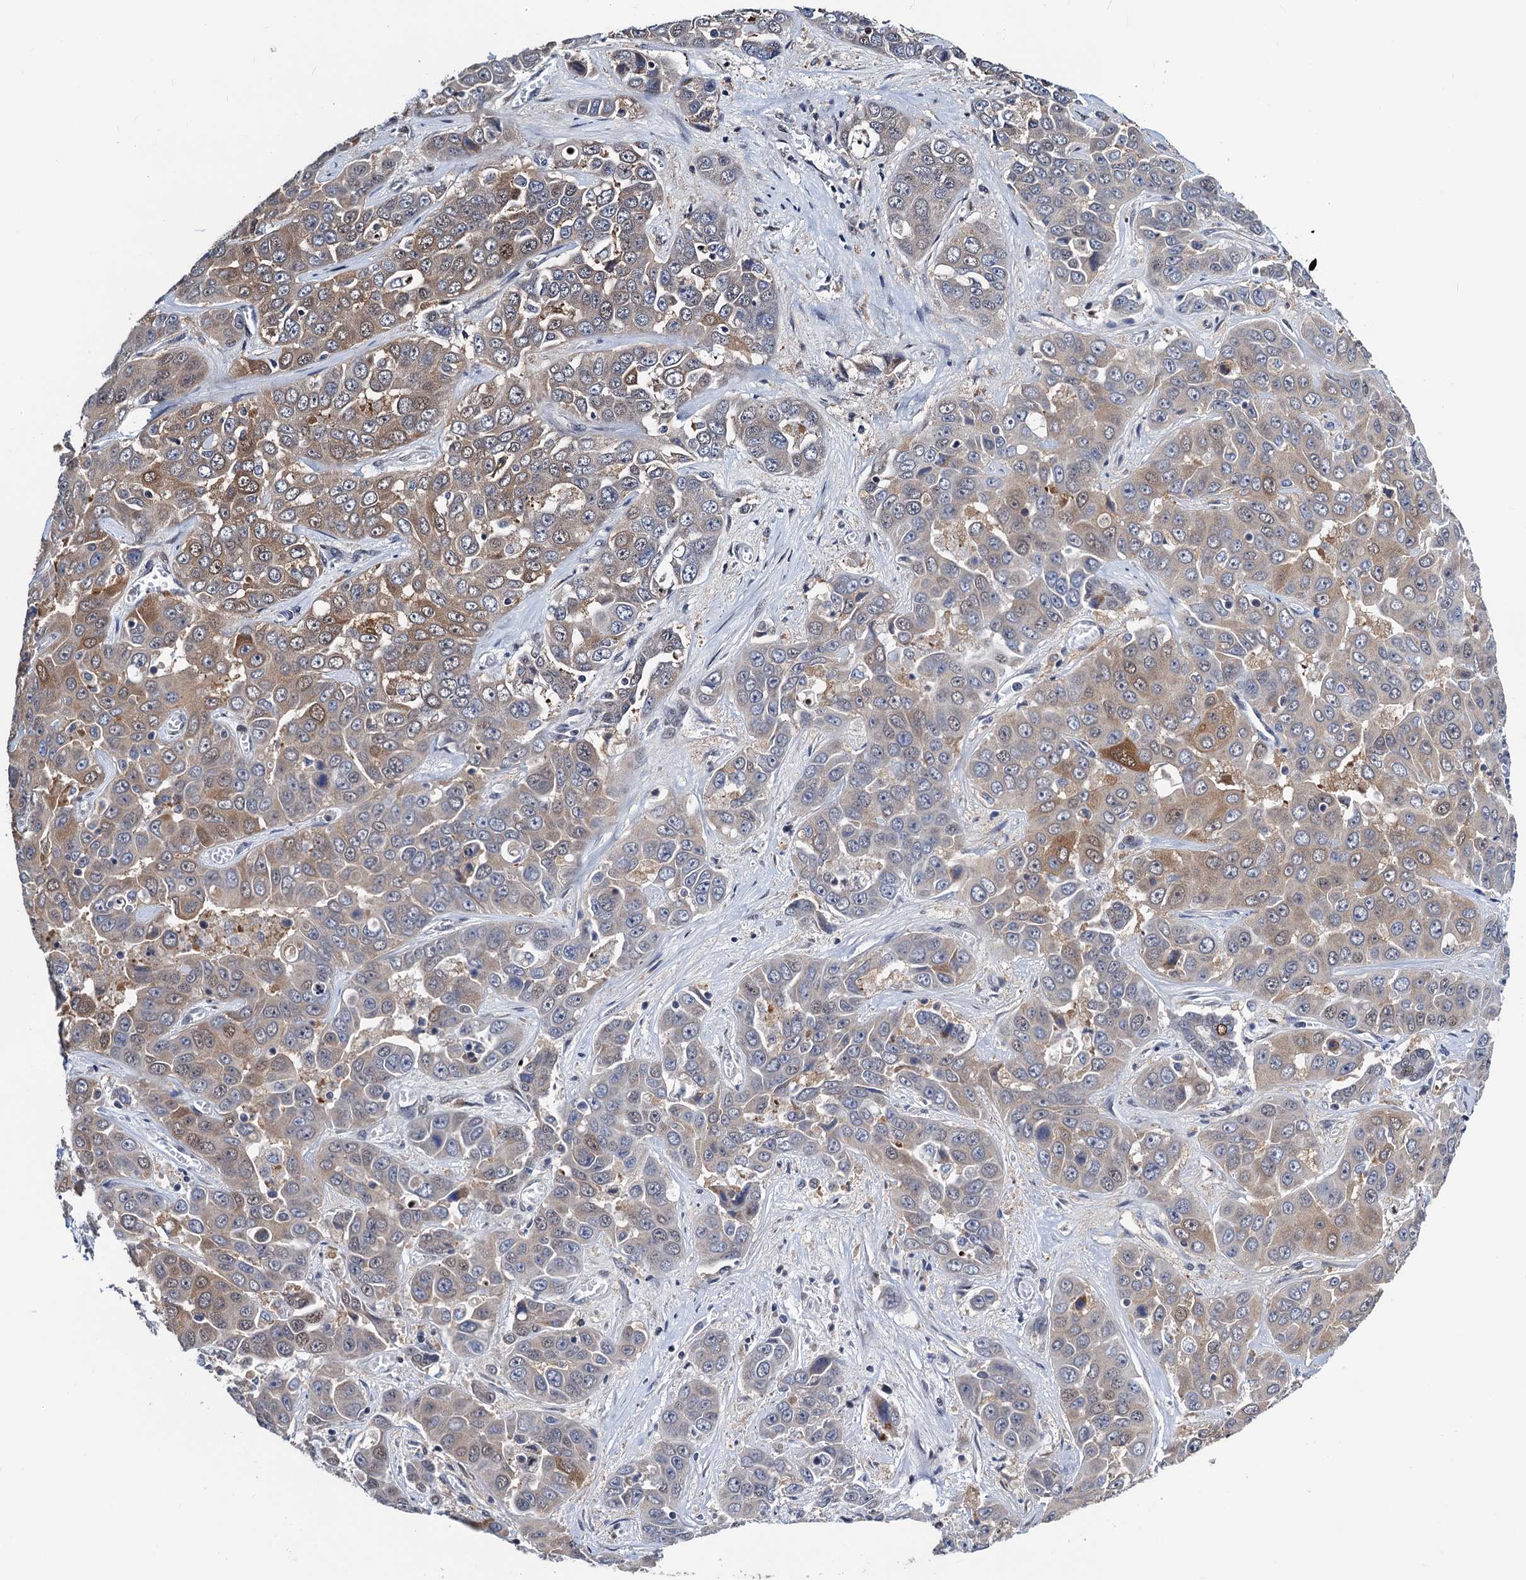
{"staining": {"intensity": "moderate", "quantity": "25%-75%", "location": "cytoplasmic/membranous"}, "tissue": "liver cancer", "cell_type": "Tumor cells", "image_type": "cancer", "snomed": [{"axis": "morphology", "description": "Cholangiocarcinoma"}, {"axis": "topography", "description": "Liver"}], "caption": "Tumor cells exhibit medium levels of moderate cytoplasmic/membranous staining in about 25%-75% of cells in liver cholangiocarcinoma.", "gene": "FAM222A", "patient": {"sex": "female", "age": 52}}